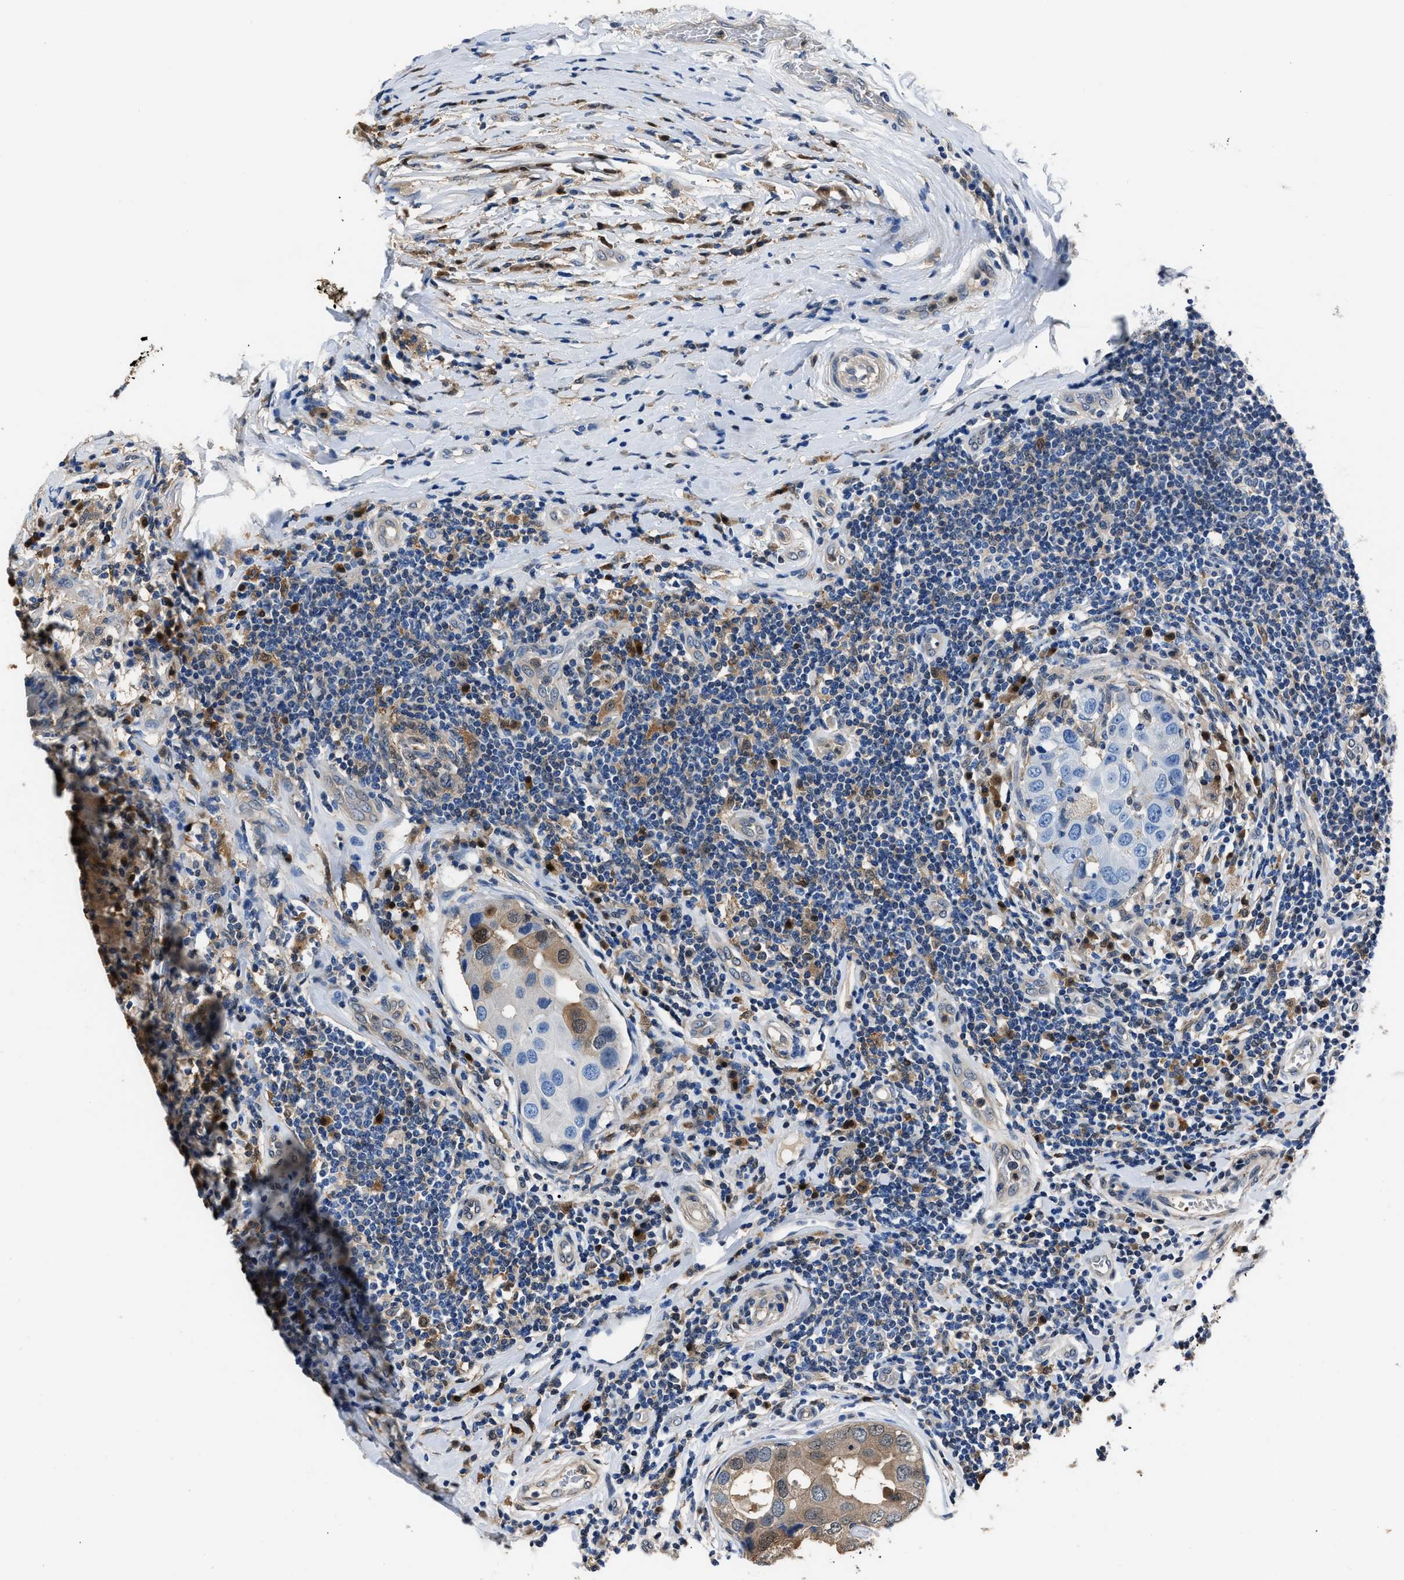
{"staining": {"intensity": "moderate", "quantity": "<25%", "location": "cytoplasmic/membranous,nuclear"}, "tissue": "breast cancer", "cell_type": "Tumor cells", "image_type": "cancer", "snomed": [{"axis": "morphology", "description": "Duct carcinoma"}, {"axis": "topography", "description": "Breast"}], "caption": "The immunohistochemical stain shows moderate cytoplasmic/membranous and nuclear staining in tumor cells of breast cancer tissue.", "gene": "GSTP1", "patient": {"sex": "female", "age": 27}}